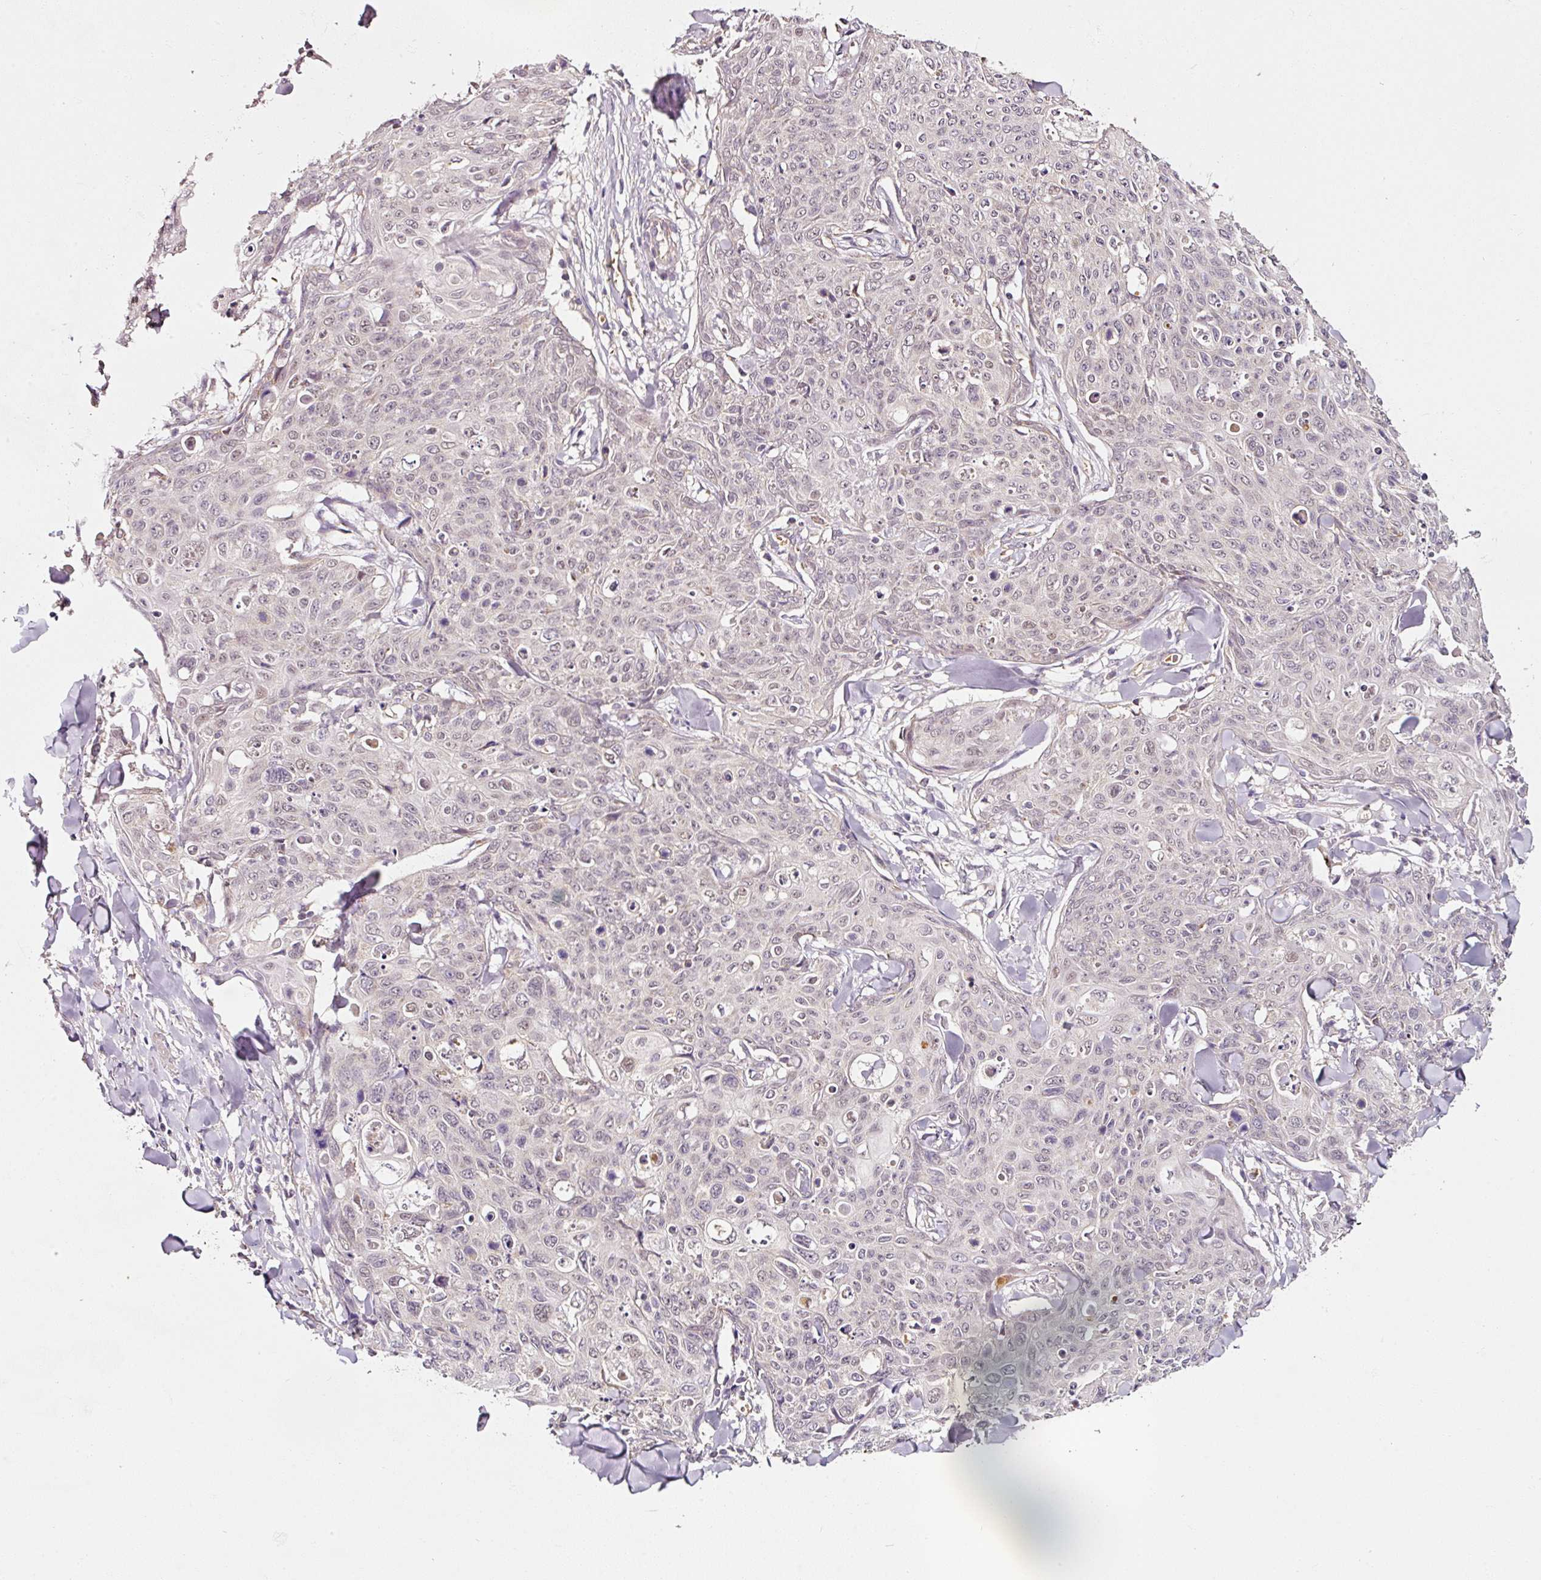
{"staining": {"intensity": "negative", "quantity": "none", "location": "none"}, "tissue": "skin cancer", "cell_type": "Tumor cells", "image_type": "cancer", "snomed": [{"axis": "morphology", "description": "Squamous cell carcinoma, NOS"}, {"axis": "topography", "description": "Skin"}, {"axis": "topography", "description": "Vulva"}], "caption": "Immunohistochemistry (IHC) of skin cancer displays no positivity in tumor cells. (IHC, brightfield microscopy, high magnification).", "gene": "ZNF460", "patient": {"sex": "female", "age": 85}}